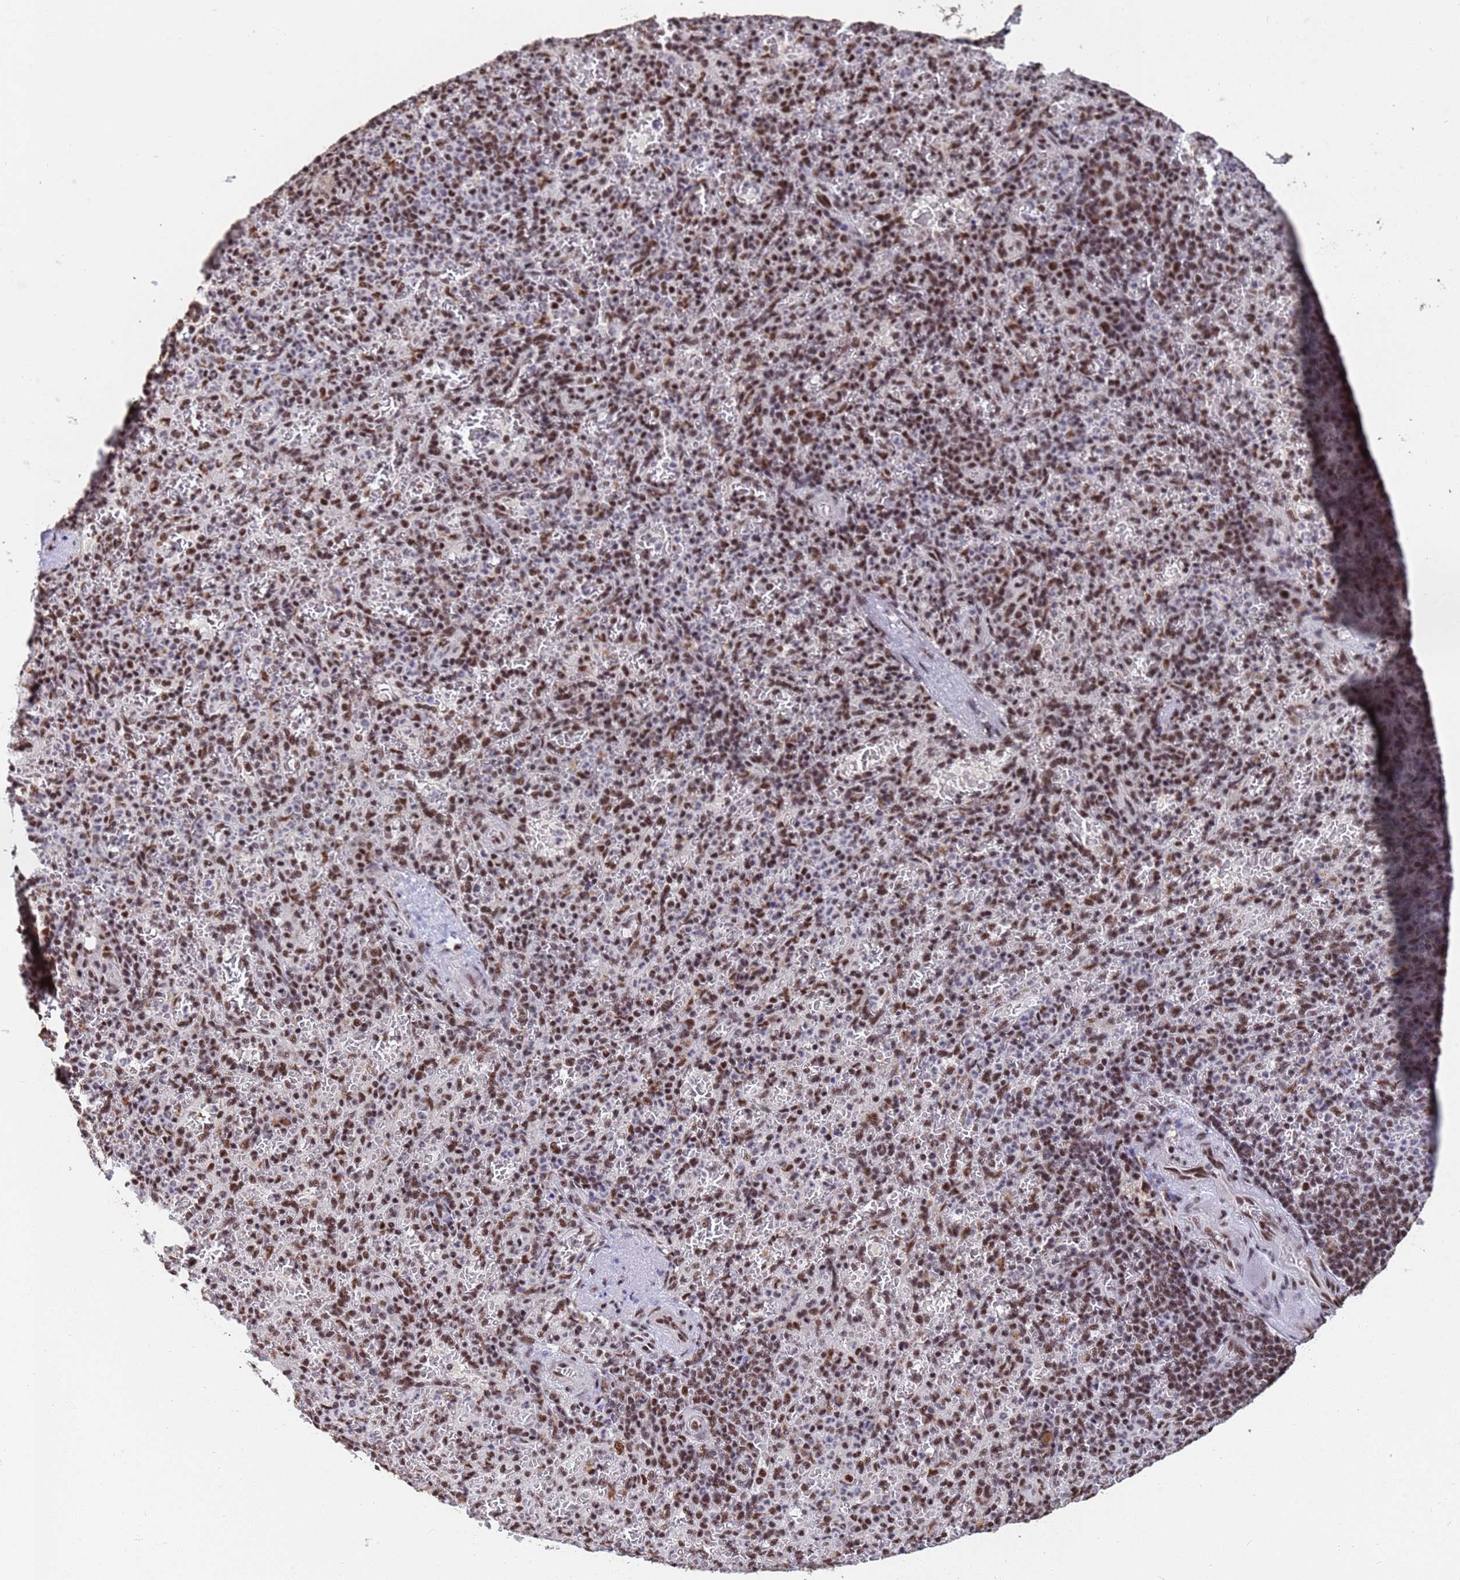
{"staining": {"intensity": "moderate", "quantity": "25%-75%", "location": "nuclear"}, "tissue": "spleen", "cell_type": "Cells in red pulp", "image_type": "normal", "snomed": [{"axis": "morphology", "description": "Normal tissue, NOS"}, {"axis": "topography", "description": "Spleen"}], "caption": "This is a photomicrograph of immunohistochemistry staining of normal spleen, which shows moderate staining in the nuclear of cells in red pulp.", "gene": "SF3B2", "patient": {"sex": "female", "age": 74}}